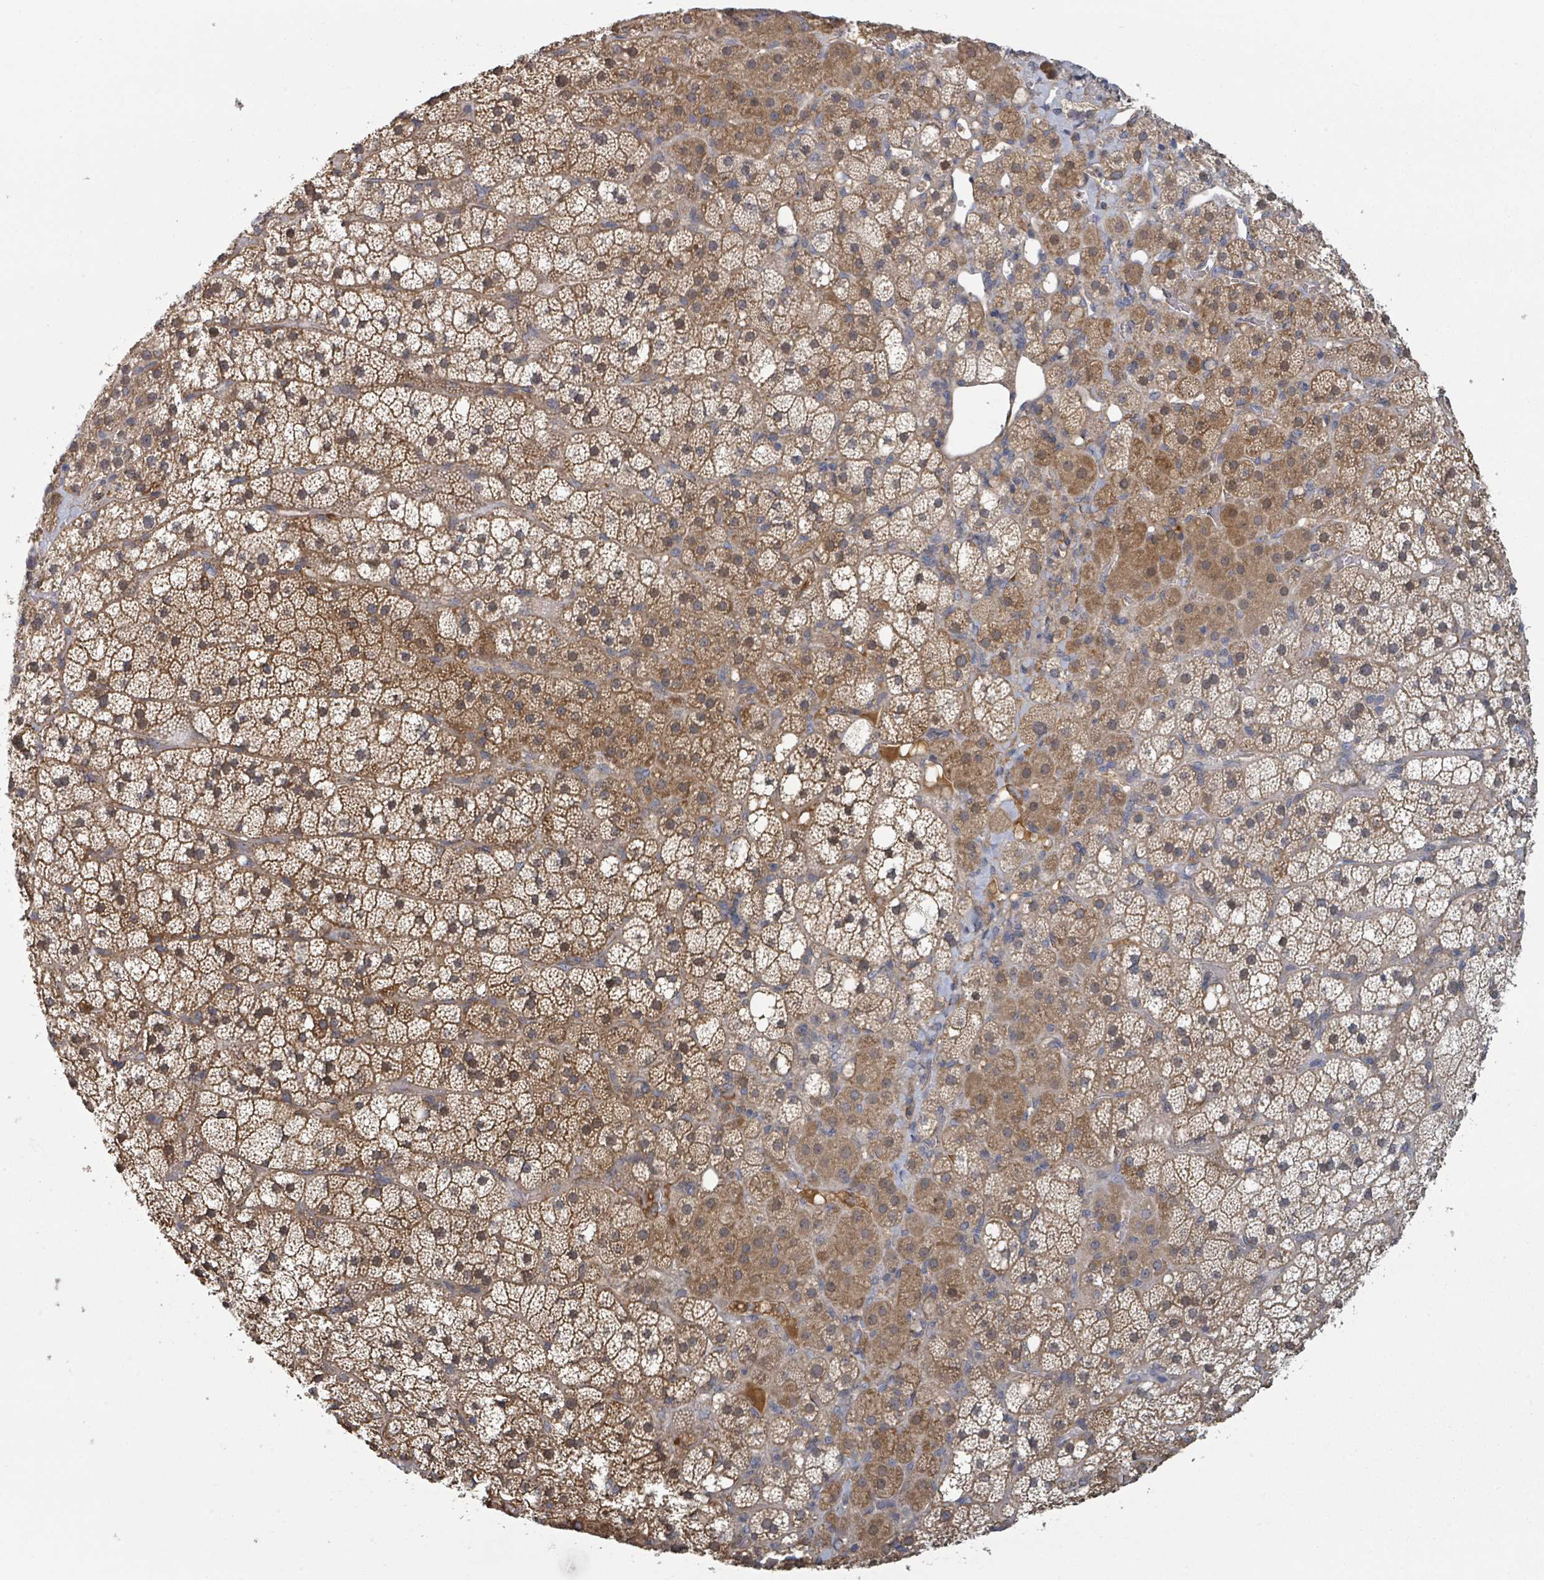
{"staining": {"intensity": "moderate", "quantity": ">75%", "location": "cytoplasmic/membranous"}, "tissue": "adrenal gland", "cell_type": "Glandular cells", "image_type": "normal", "snomed": [{"axis": "morphology", "description": "Normal tissue, NOS"}, {"axis": "topography", "description": "Adrenal gland"}], "caption": "Immunohistochemistry (IHC) image of unremarkable adrenal gland: adrenal gland stained using immunohistochemistry displays medium levels of moderate protein expression localized specifically in the cytoplasmic/membranous of glandular cells, appearing as a cytoplasmic/membranous brown color.", "gene": "GABBR1", "patient": {"sex": "male", "age": 53}}